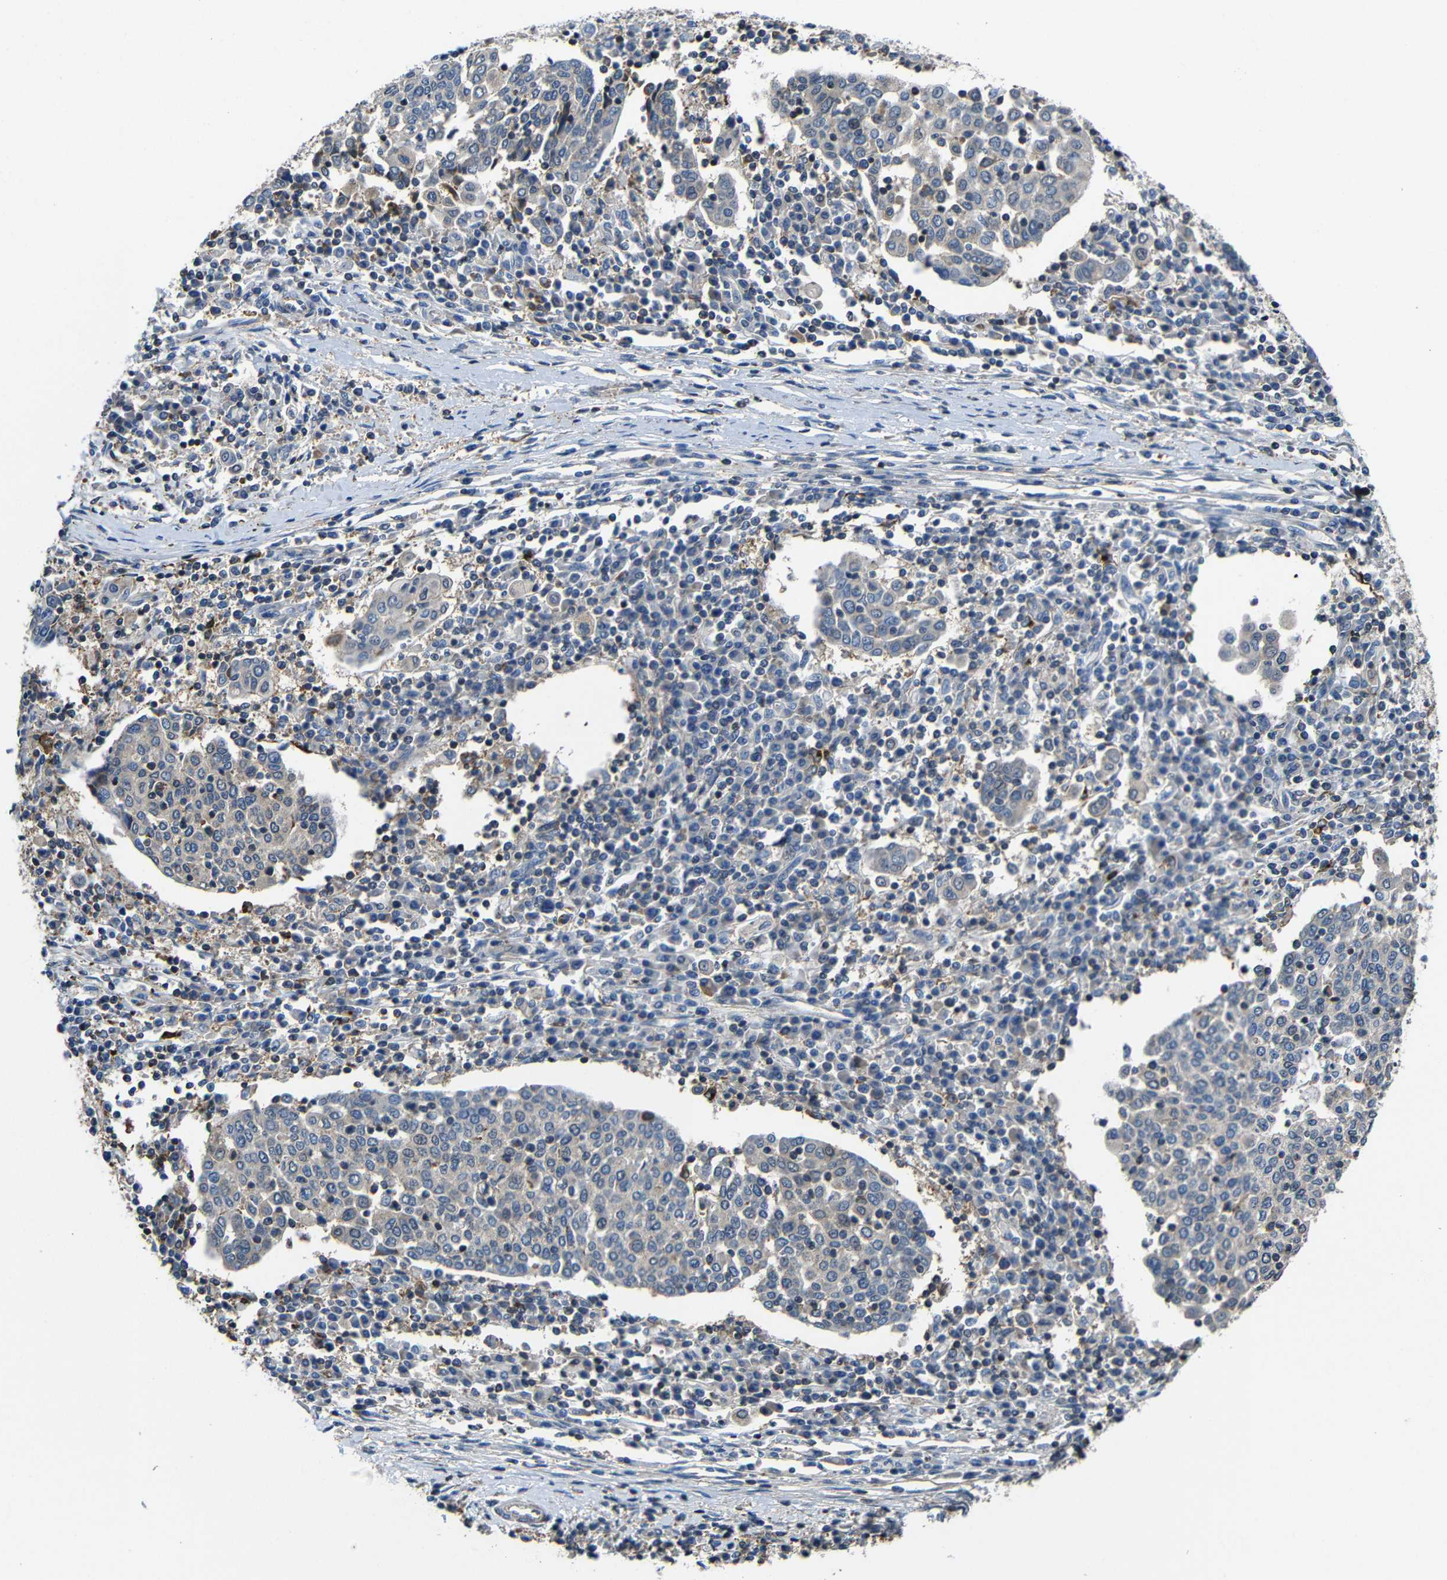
{"staining": {"intensity": "weak", "quantity": "<25%", "location": "cytoplasmic/membranous"}, "tissue": "cervical cancer", "cell_type": "Tumor cells", "image_type": "cancer", "snomed": [{"axis": "morphology", "description": "Squamous cell carcinoma, NOS"}, {"axis": "topography", "description": "Cervix"}], "caption": "This is an IHC histopathology image of cervical cancer. There is no positivity in tumor cells.", "gene": "GDI1", "patient": {"sex": "female", "age": 40}}